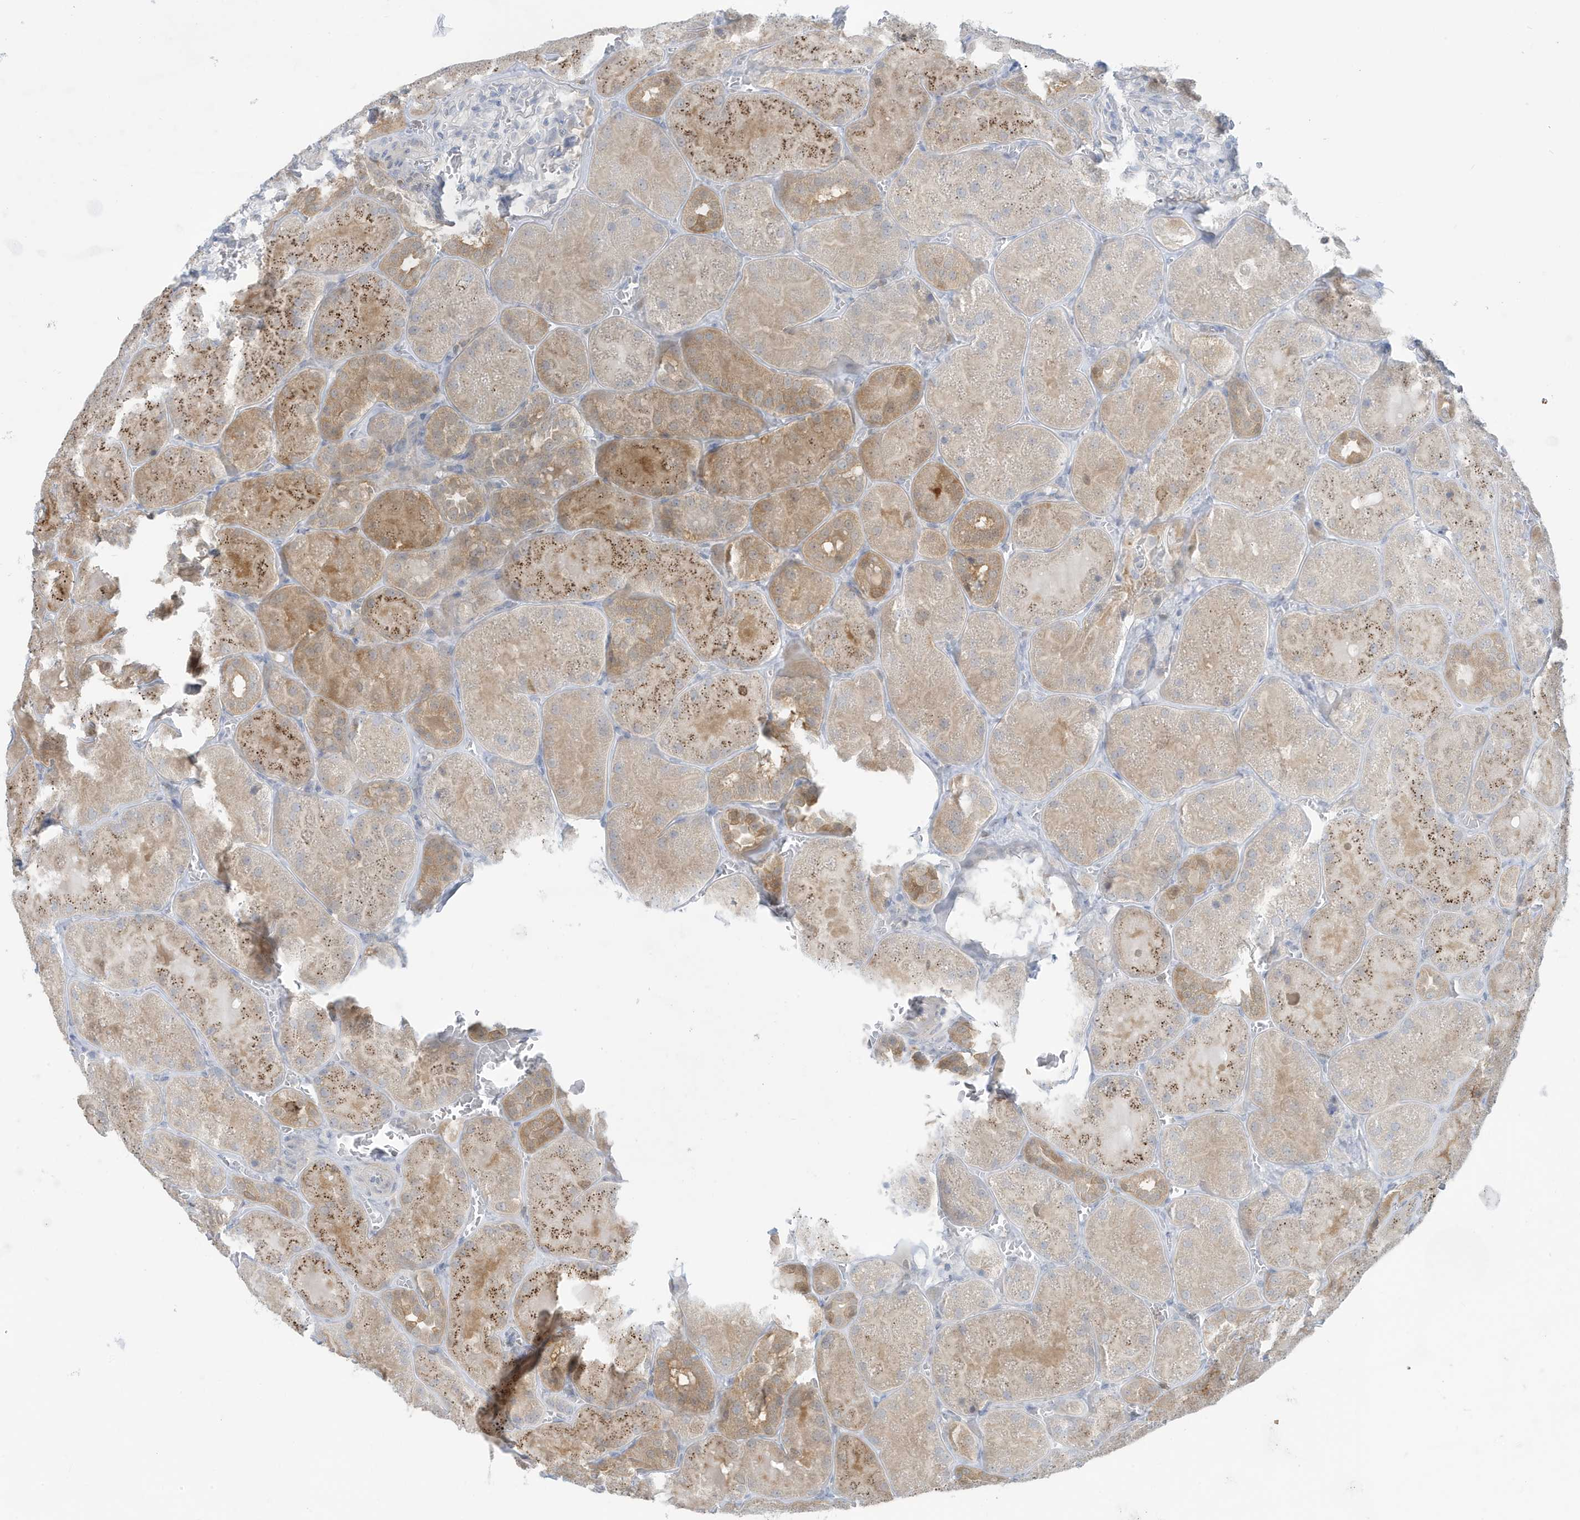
{"staining": {"intensity": "negative", "quantity": "none", "location": "none"}, "tissue": "kidney", "cell_type": "Cells in glomeruli", "image_type": "normal", "snomed": [{"axis": "morphology", "description": "Normal tissue, NOS"}, {"axis": "topography", "description": "Kidney"}], "caption": "Immunohistochemistry of normal kidney displays no expression in cells in glomeruli. (IHC, brightfield microscopy, high magnification).", "gene": "OGA", "patient": {"sex": "male", "age": 28}}